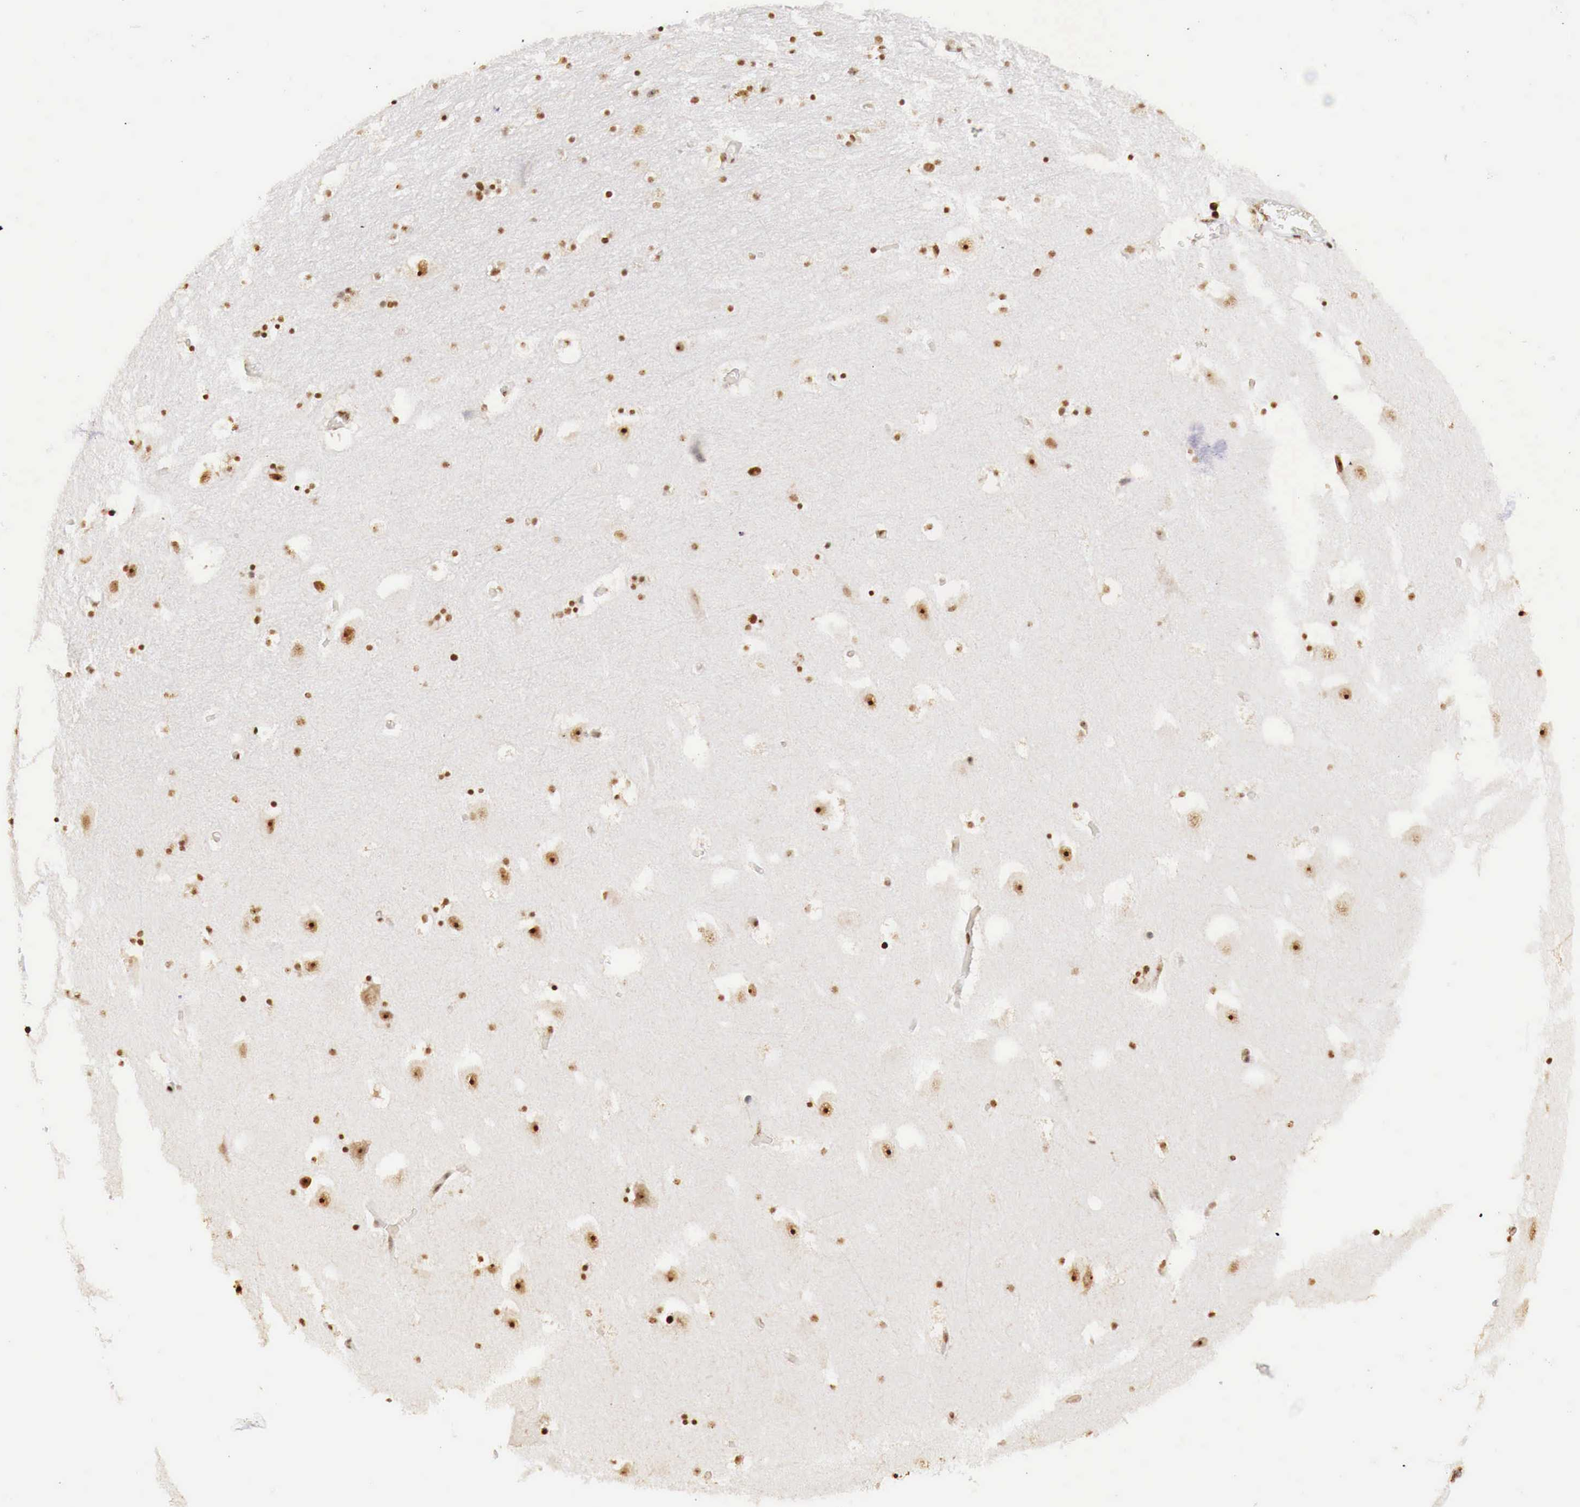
{"staining": {"intensity": "strong", "quantity": ">75%", "location": "nuclear"}, "tissue": "hippocampus", "cell_type": "Glial cells", "image_type": "normal", "snomed": [{"axis": "morphology", "description": "Normal tissue, NOS"}, {"axis": "topography", "description": "Hippocampus"}], "caption": "IHC of normal human hippocampus demonstrates high levels of strong nuclear expression in about >75% of glial cells.", "gene": "DKC1", "patient": {"sex": "male", "age": 45}}